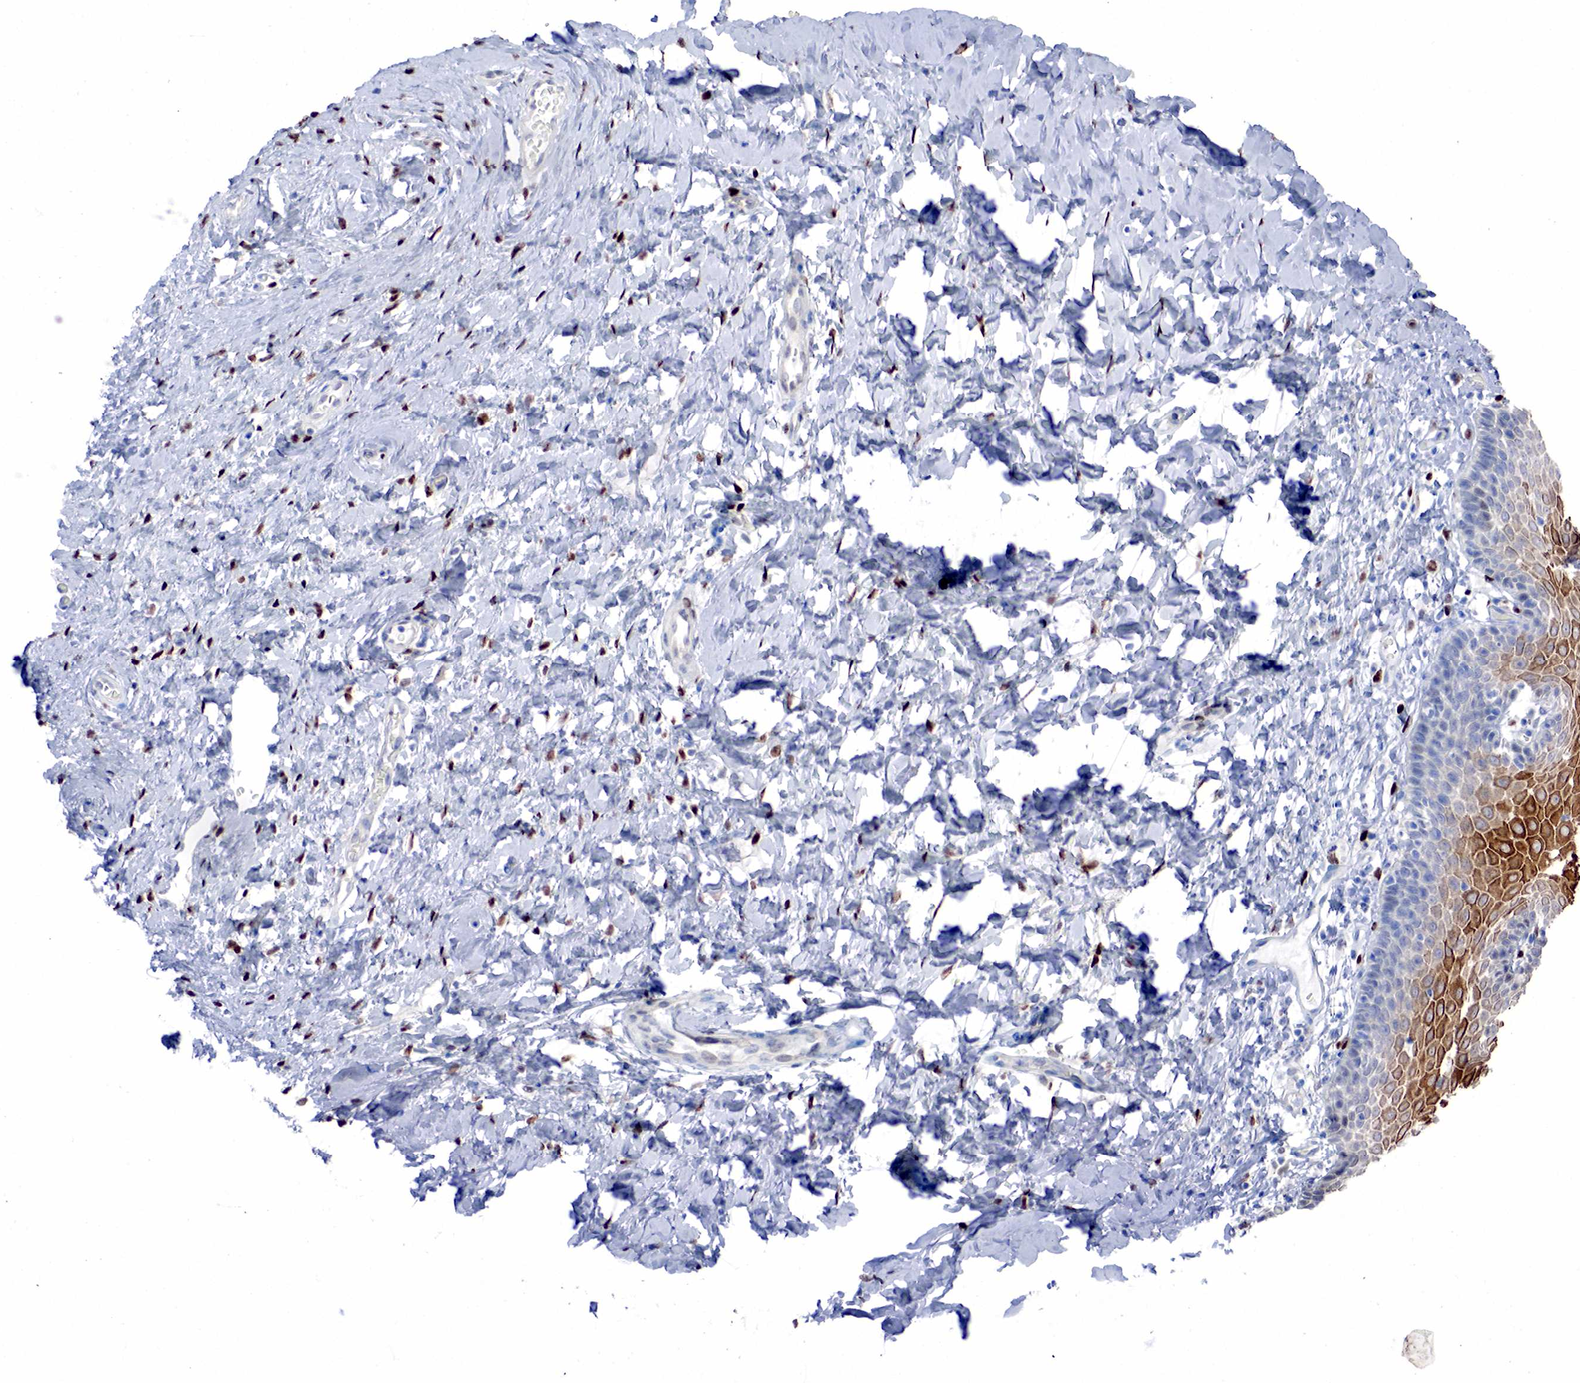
{"staining": {"intensity": "moderate", "quantity": "25%-75%", "location": "nuclear"}, "tissue": "cervix", "cell_type": "Glandular cells", "image_type": "normal", "snomed": [{"axis": "morphology", "description": "Normal tissue, NOS"}, {"axis": "topography", "description": "Cervix"}], "caption": "A micrograph of cervix stained for a protein exhibits moderate nuclear brown staining in glandular cells. (DAB IHC with brightfield microscopy, high magnification).", "gene": "PGR", "patient": {"sex": "female", "age": 53}}